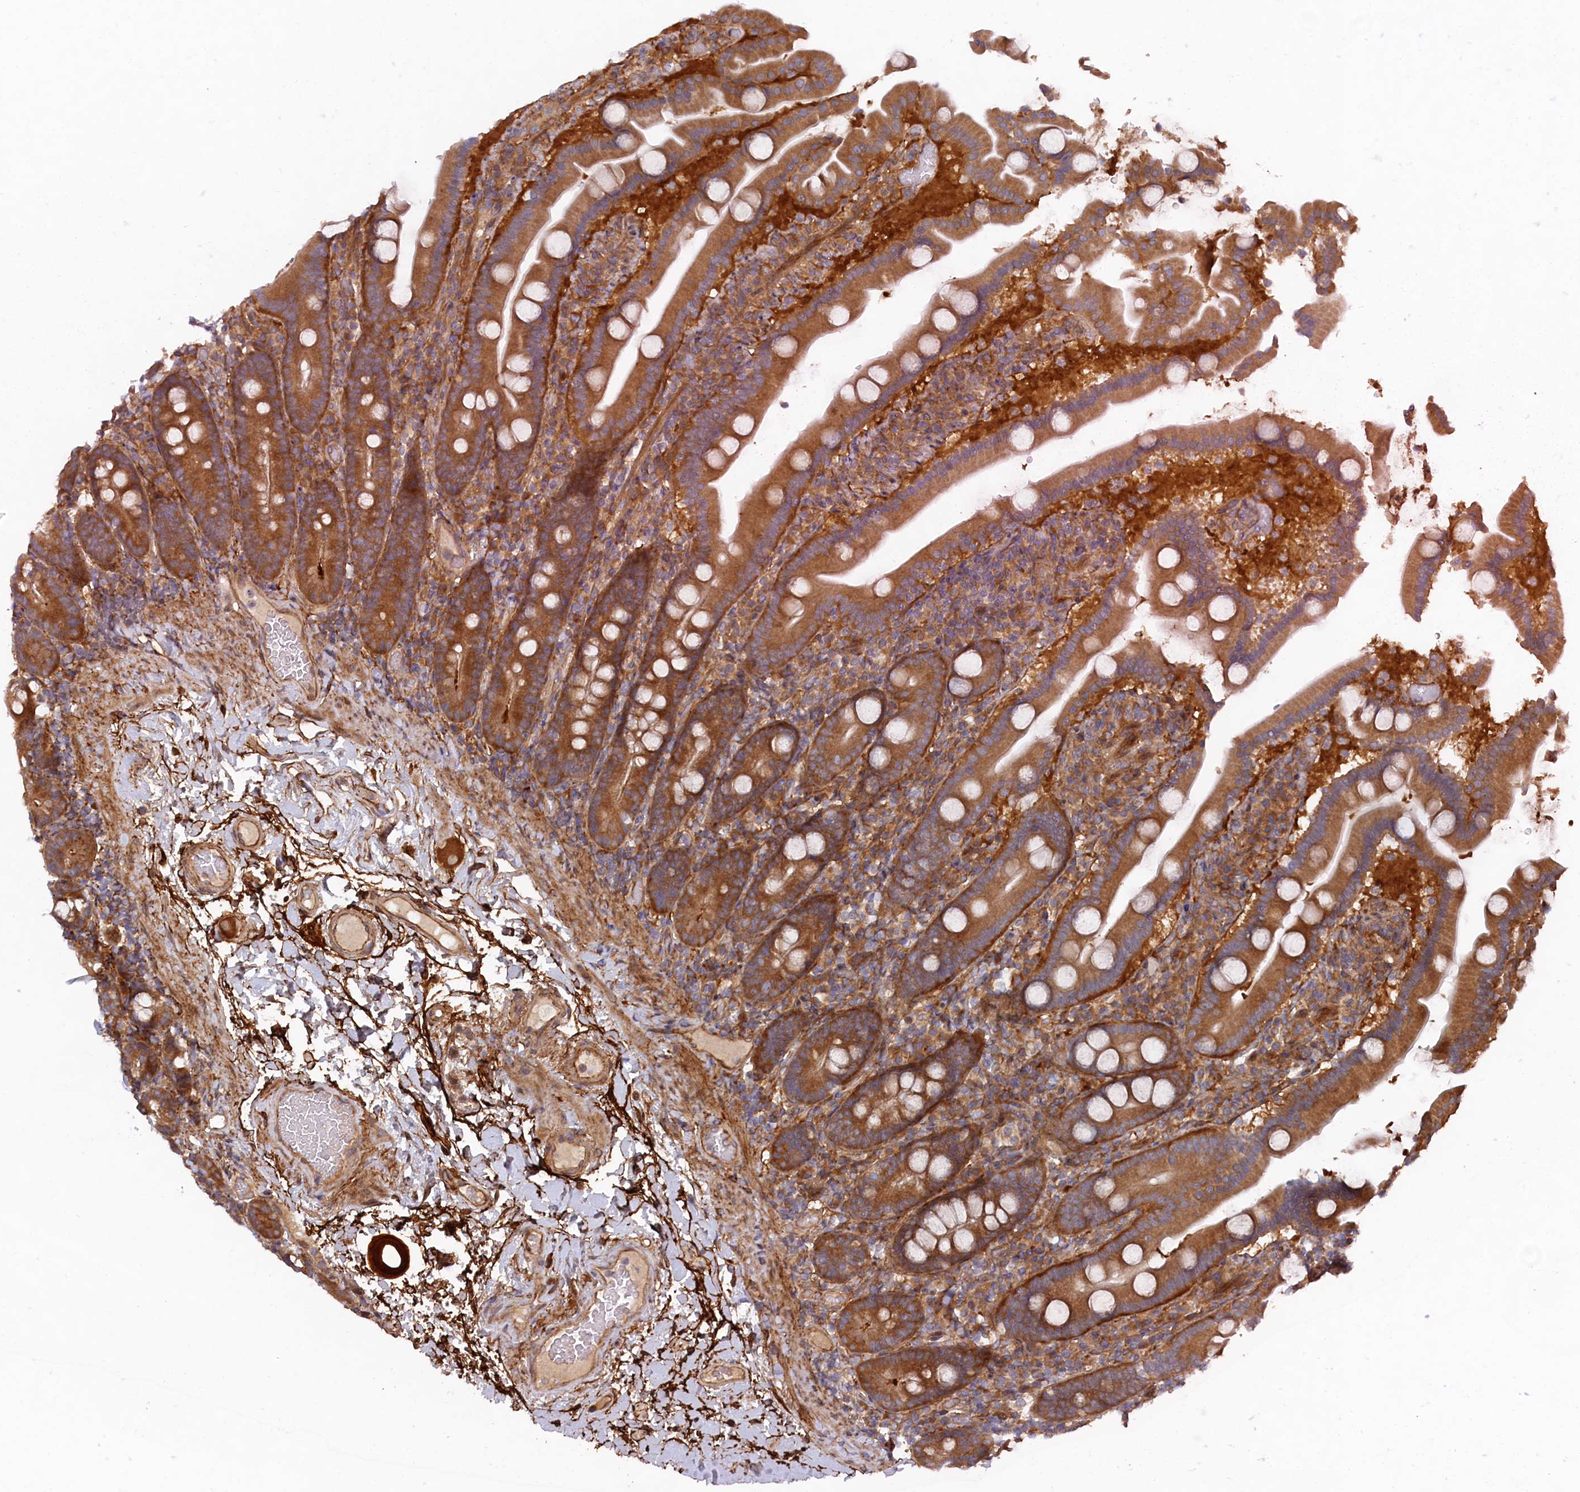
{"staining": {"intensity": "moderate", "quantity": ">75%", "location": "cytoplasmic/membranous"}, "tissue": "duodenum", "cell_type": "Glandular cells", "image_type": "normal", "snomed": [{"axis": "morphology", "description": "Normal tissue, NOS"}, {"axis": "topography", "description": "Duodenum"}], "caption": "A histopathology image of duodenum stained for a protein shows moderate cytoplasmic/membranous brown staining in glandular cells. The protein is shown in brown color, while the nuclei are stained blue.", "gene": "TMEM196", "patient": {"sex": "male", "age": 55}}